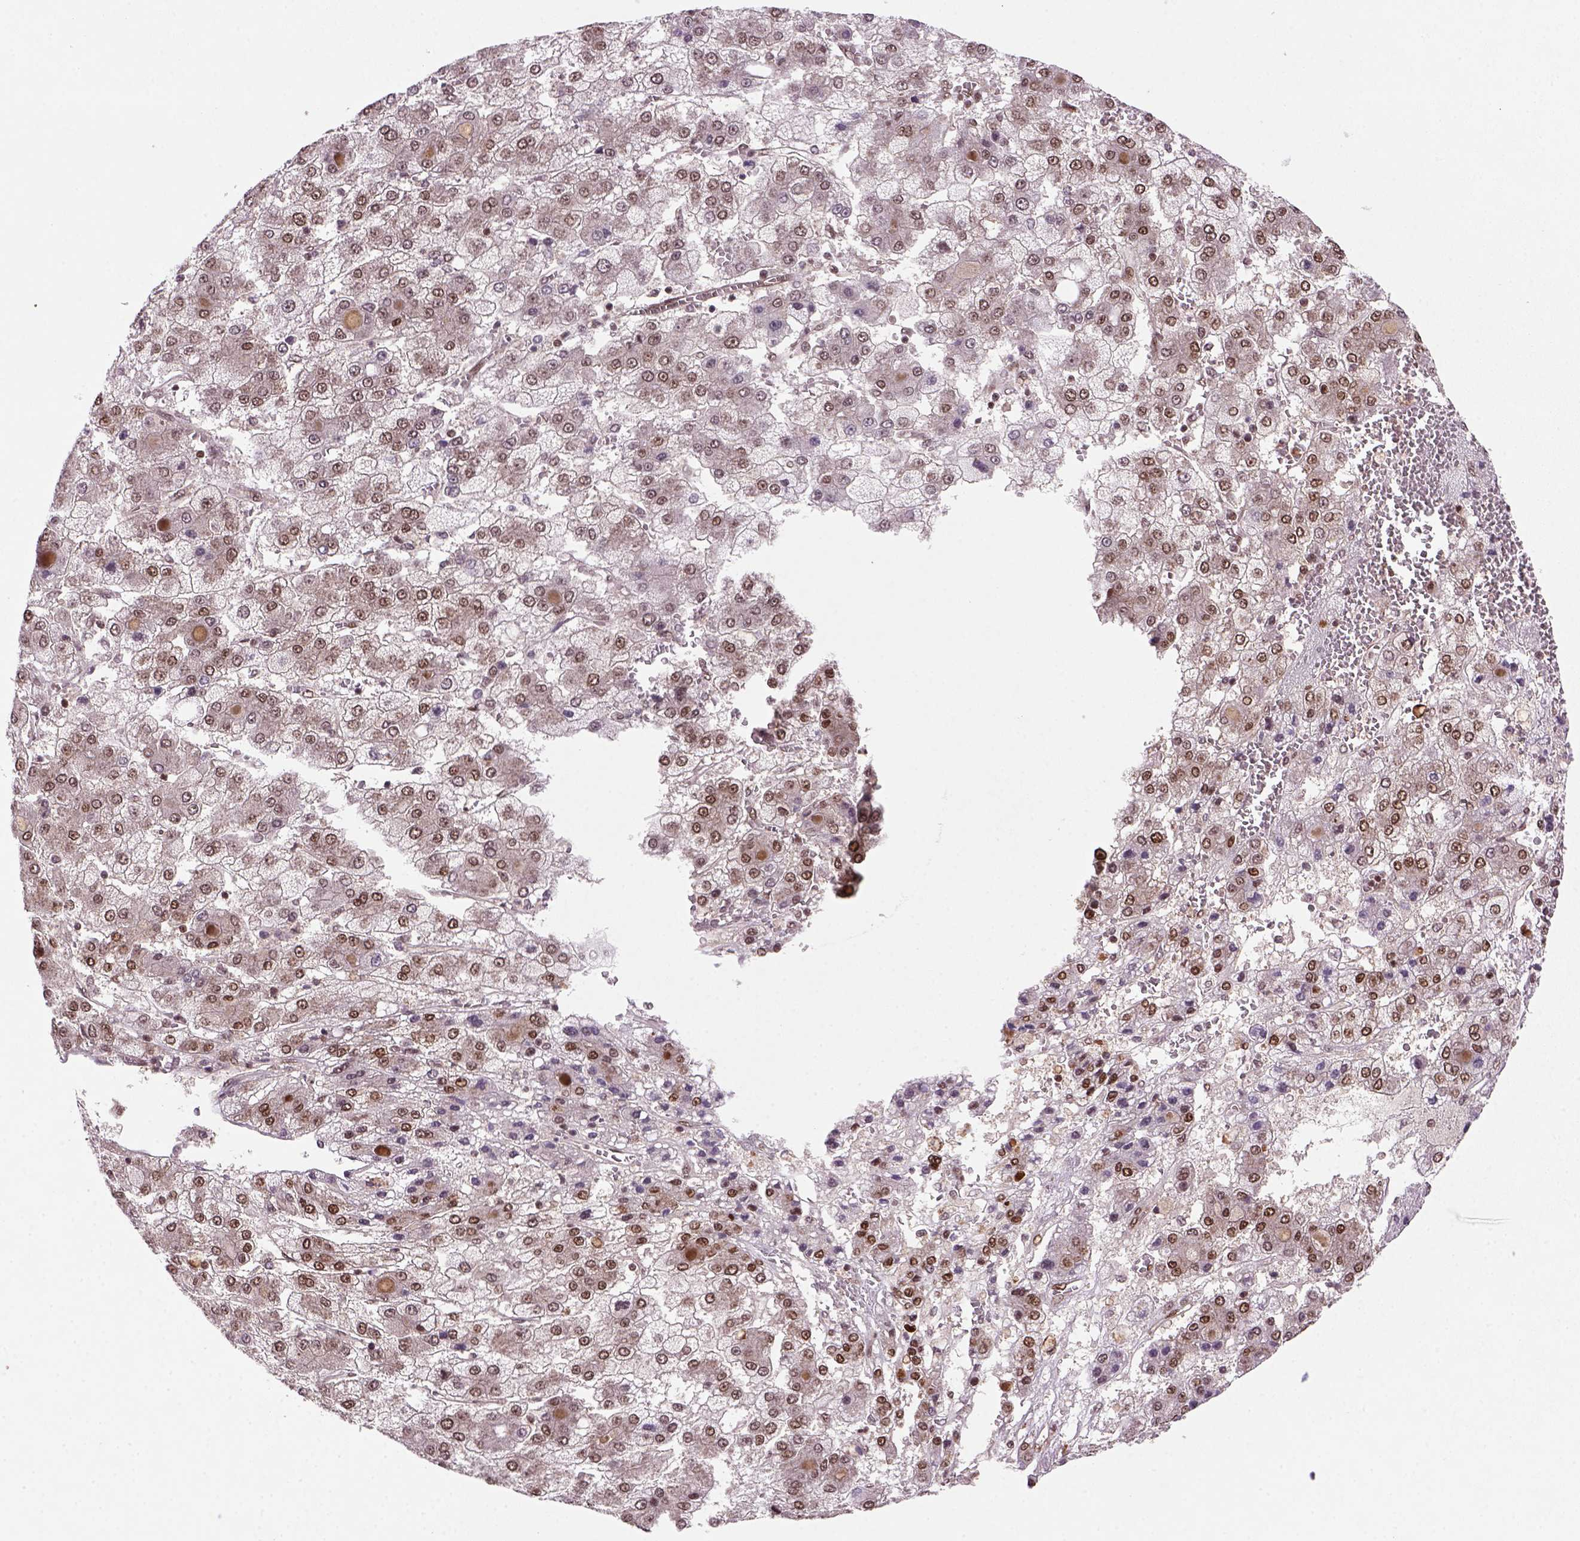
{"staining": {"intensity": "moderate", "quantity": ">75%", "location": "nuclear"}, "tissue": "liver cancer", "cell_type": "Tumor cells", "image_type": "cancer", "snomed": [{"axis": "morphology", "description": "Carcinoma, Hepatocellular, NOS"}, {"axis": "topography", "description": "Liver"}], "caption": "Liver cancer (hepatocellular carcinoma) stained for a protein displays moderate nuclear positivity in tumor cells.", "gene": "MGMT", "patient": {"sex": "male", "age": 73}}